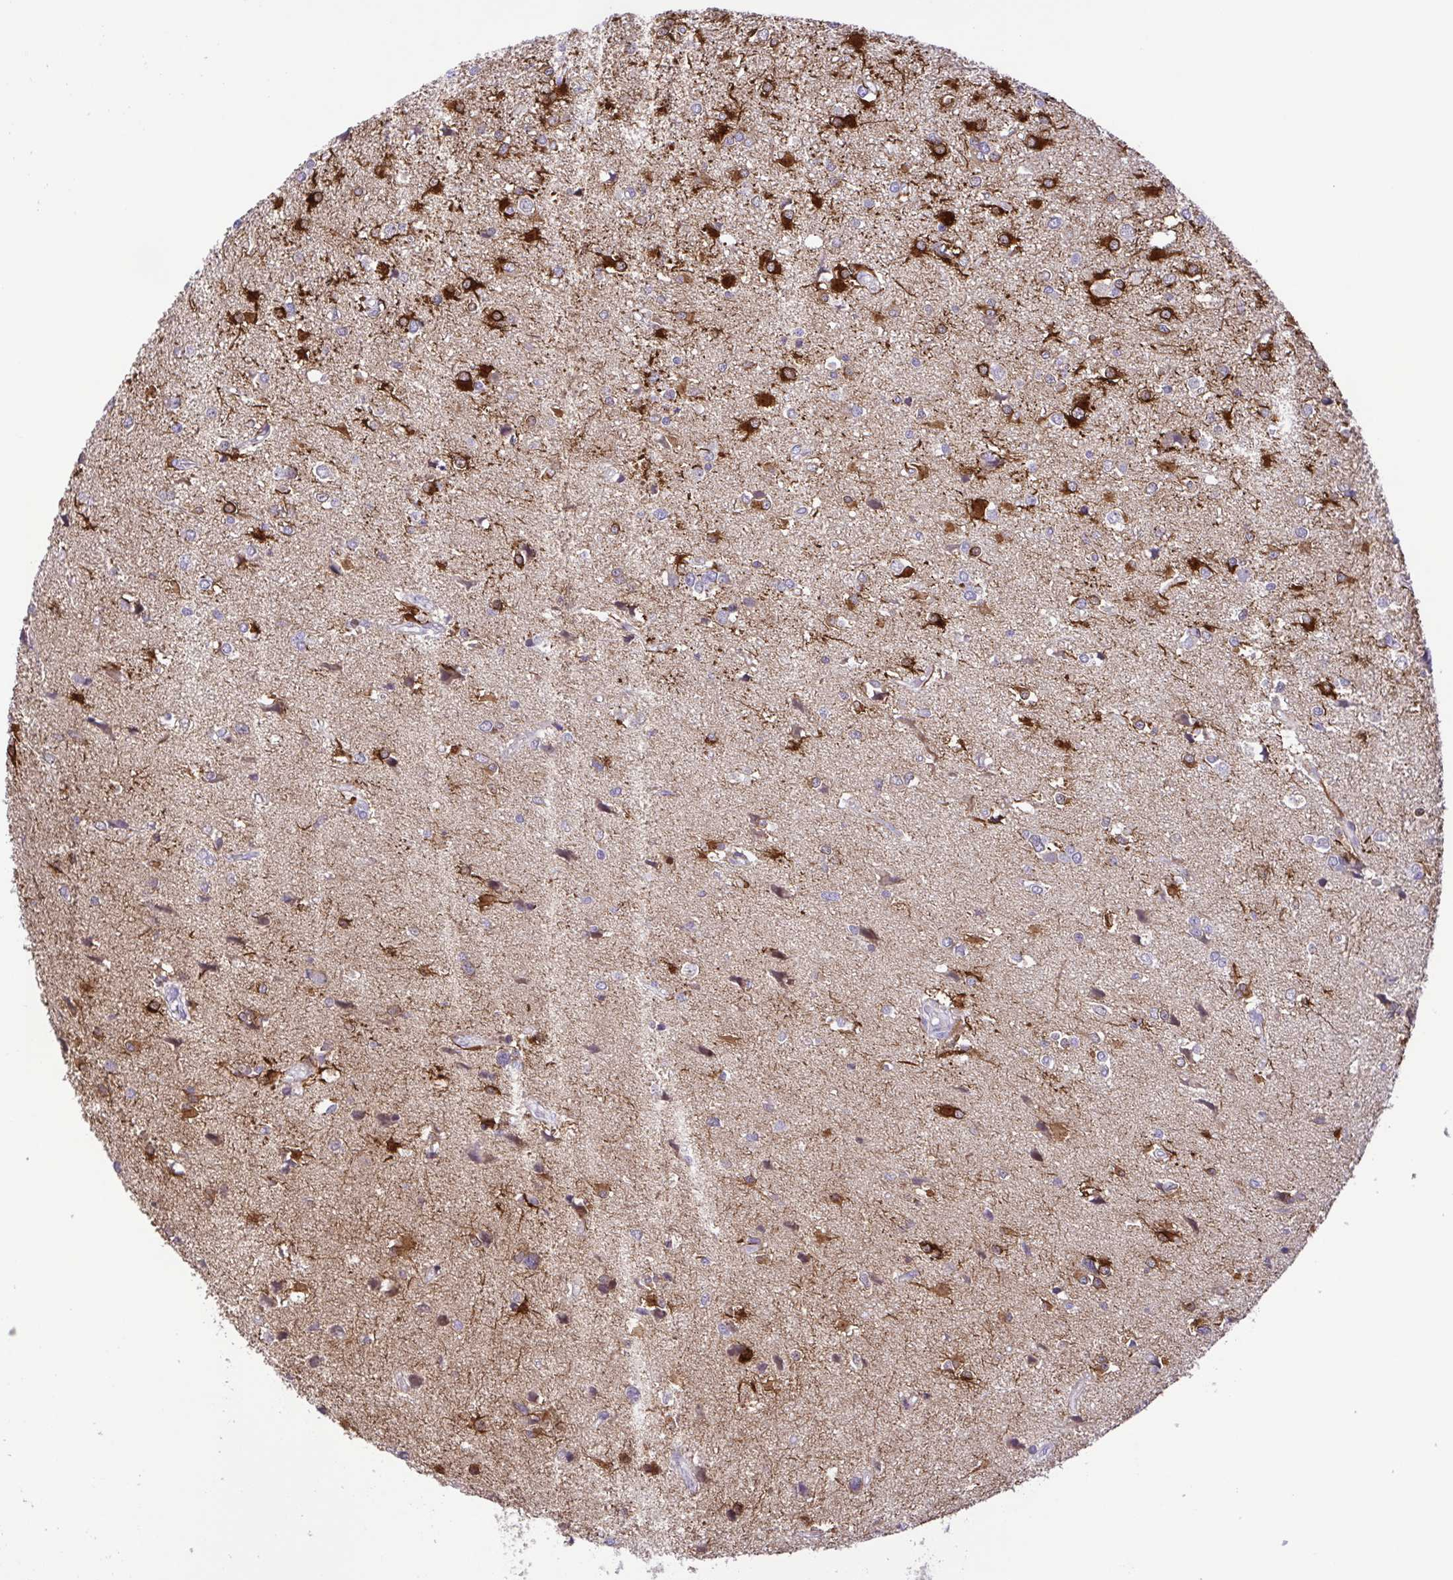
{"staining": {"intensity": "strong", "quantity": ">75%", "location": "cytoplasmic/membranous"}, "tissue": "glioma", "cell_type": "Tumor cells", "image_type": "cancer", "snomed": [{"axis": "morphology", "description": "Glioma, malignant, High grade"}, {"axis": "topography", "description": "Brain"}], "caption": "Tumor cells show strong cytoplasmic/membranous staining in approximately >75% of cells in glioma. (IHC, brightfield microscopy, high magnification).", "gene": "DCLK2", "patient": {"sex": "male", "age": 54}}